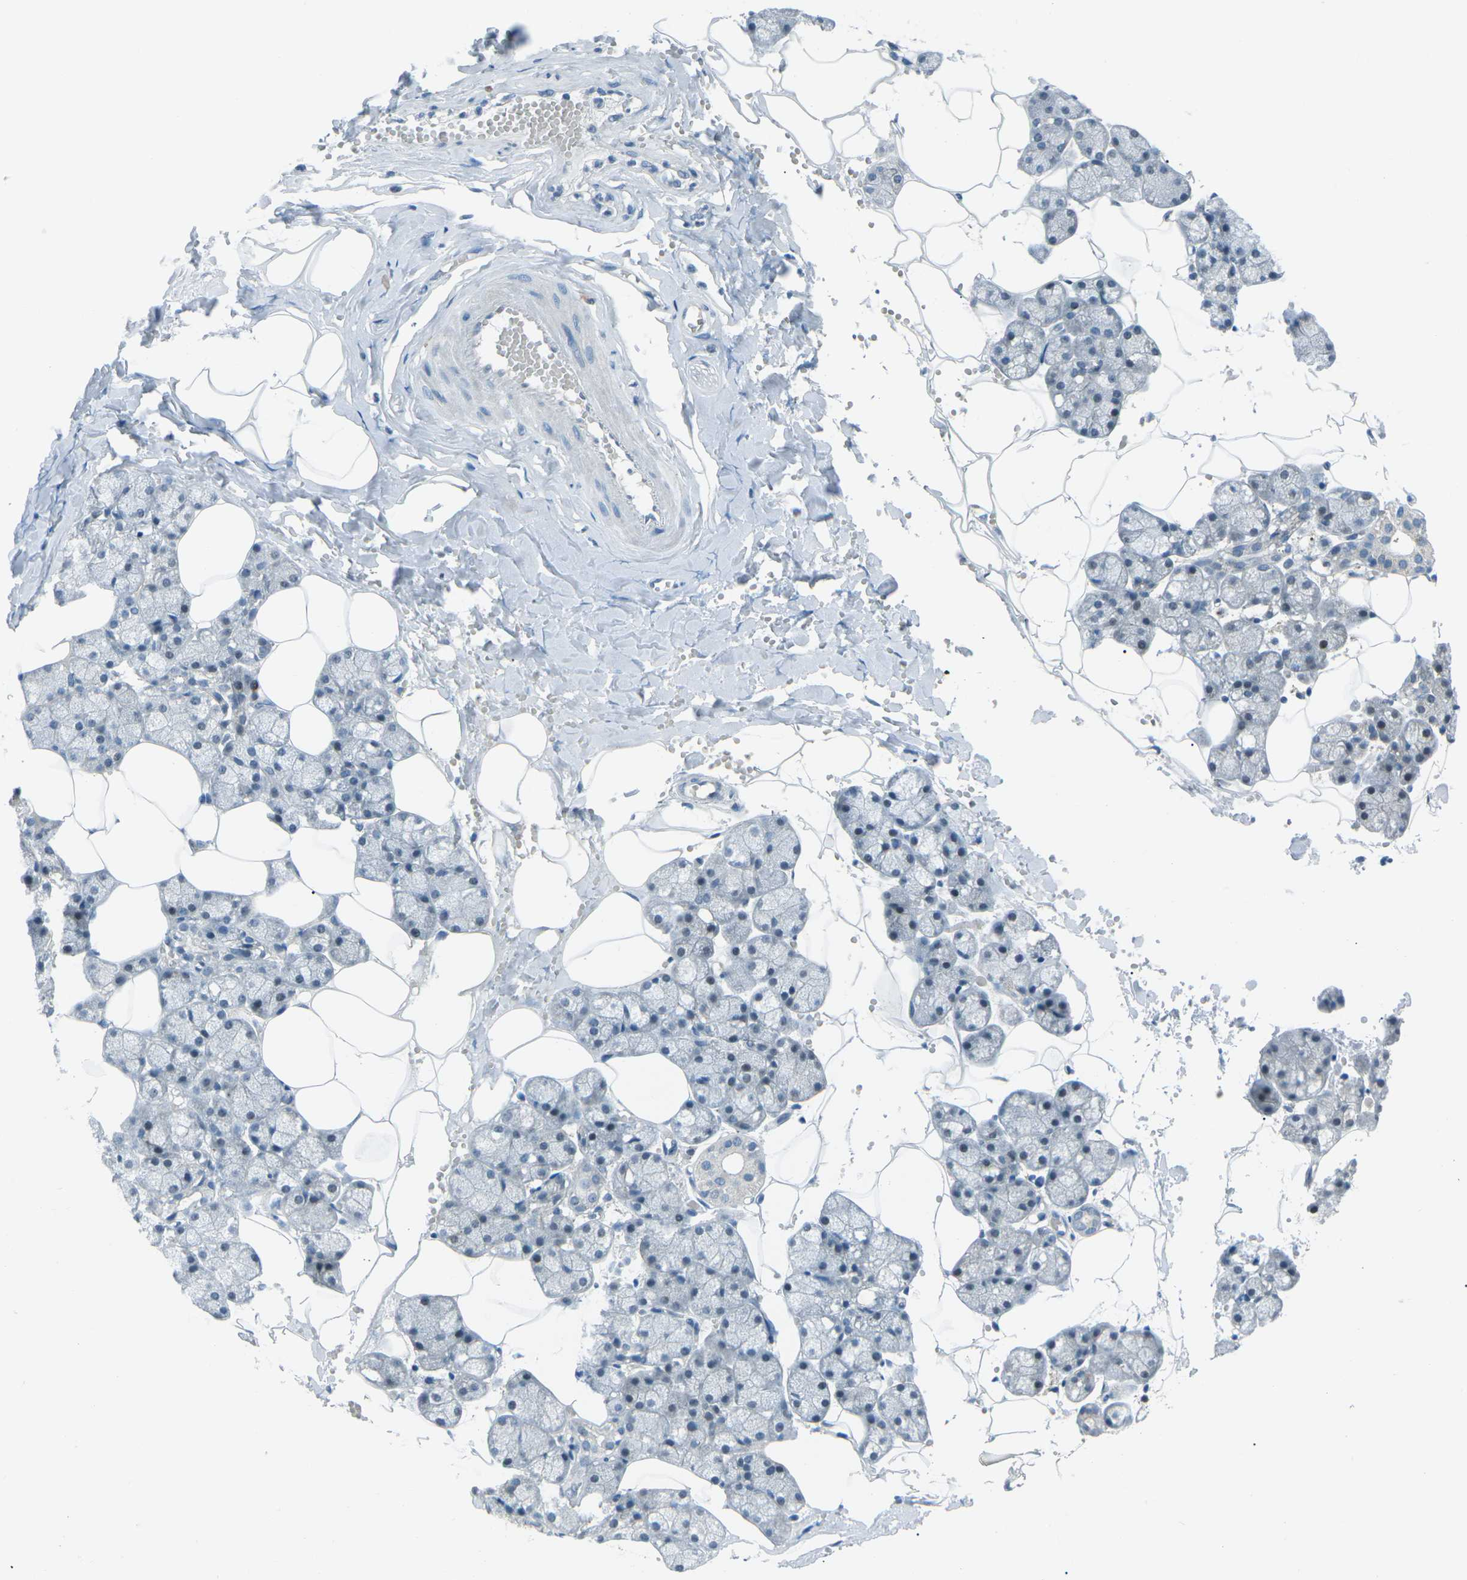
{"staining": {"intensity": "moderate", "quantity": "<25%", "location": "nuclear"}, "tissue": "salivary gland", "cell_type": "Glandular cells", "image_type": "normal", "snomed": [{"axis": "morphology", "description": "Normal tissue, NOS"}, {"axis": "topography", "description": "Salivary gland"}], "caption": "Salivary gland was stained to show a protein in brown. There is low levels of moderate nuclear staining in approximately <25% of glandular cells. (DAB (3,3'-diaminobenzidine) IHC with brightfield microscopy, high magnification).", "gene": "PRKCA", "patient": {"sex": "male", "age": 62}}